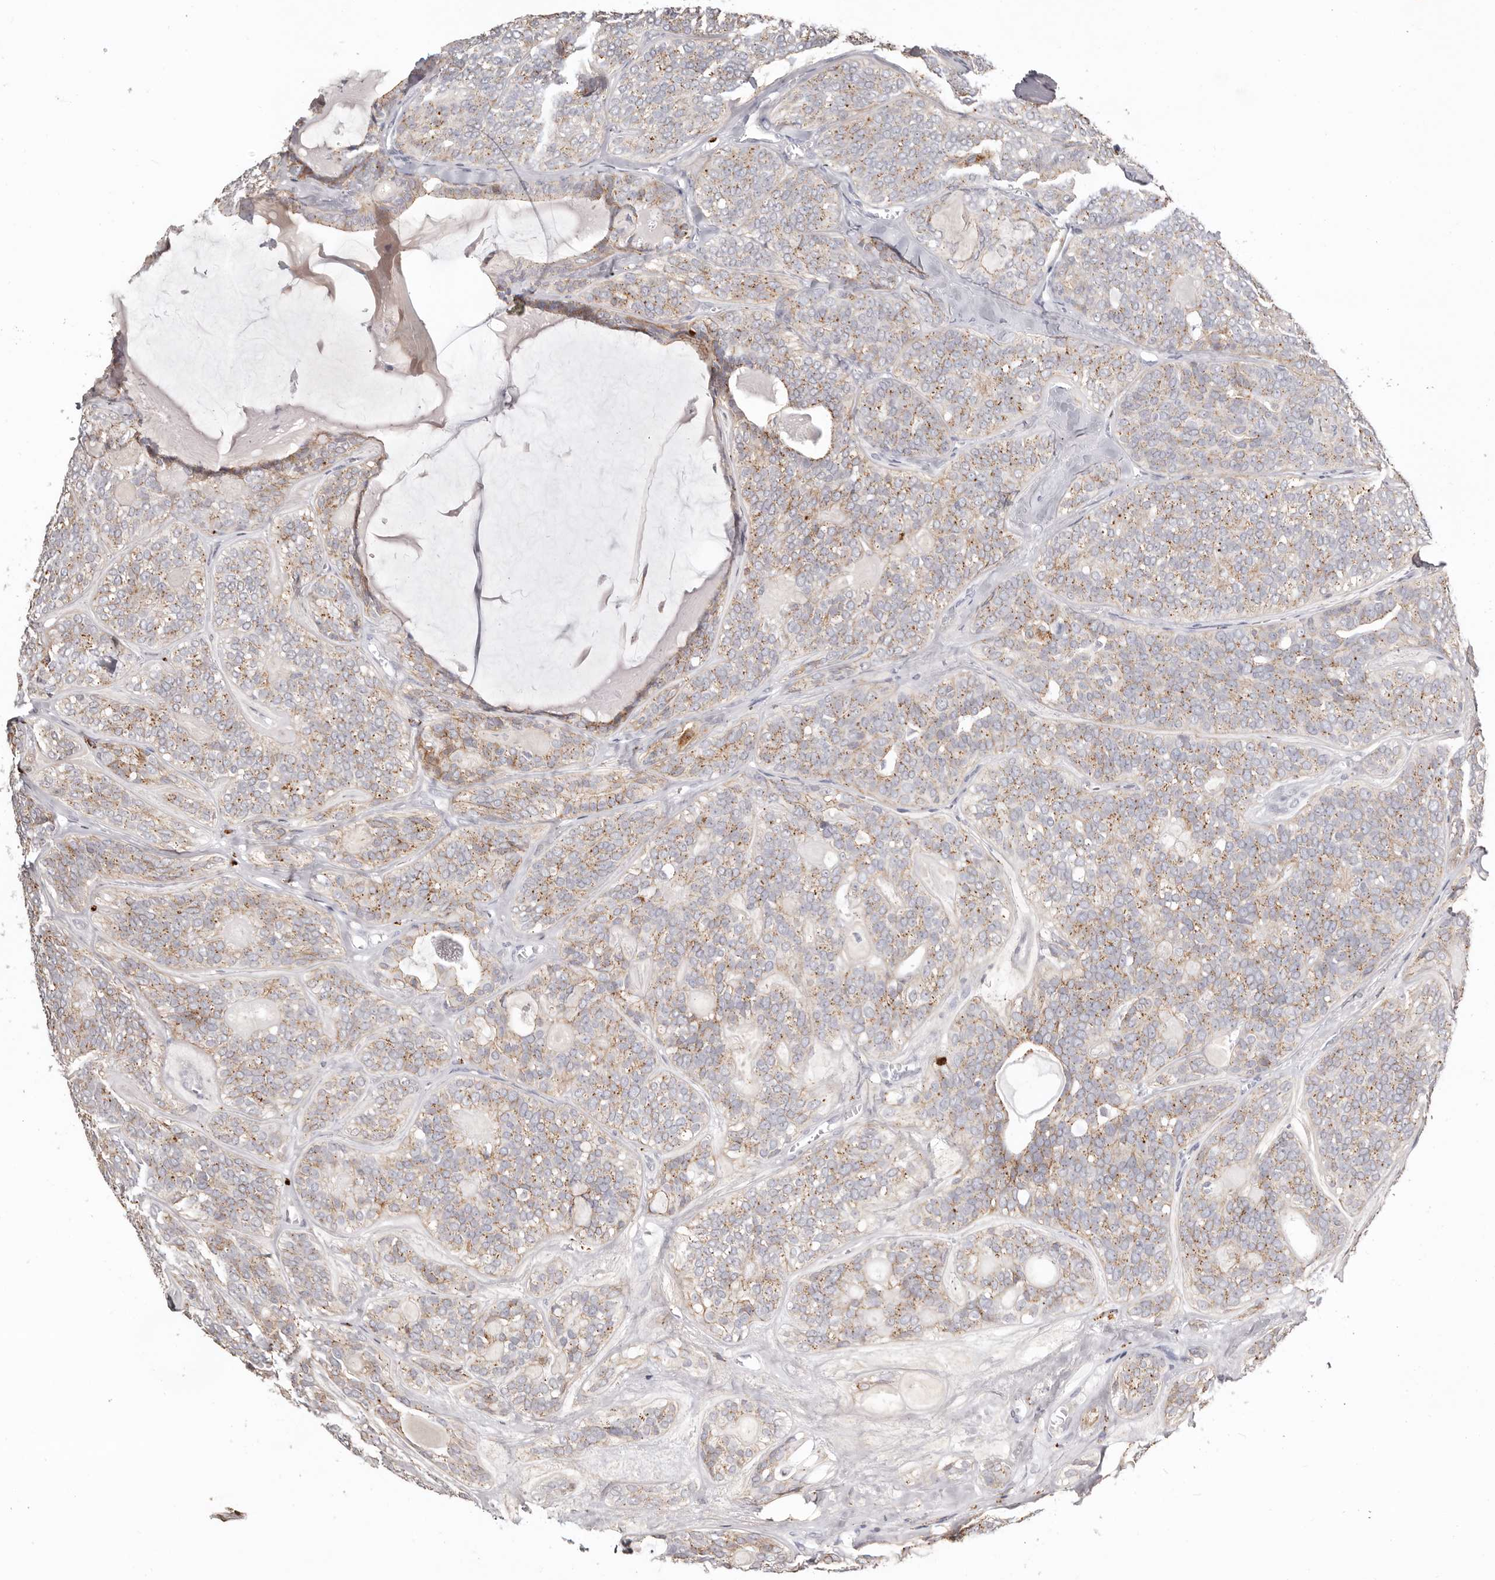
{"staining": {"intensity": "weak", "quantity": ">75%", "location": "cytoplasmic/membranous"}, "tissue": "head and neck cancer", "cell_type": "Tumor cells", "image_type": "cancer", "snomed": [{"axis": "morphology", "description": "Adenocarcinoma, NOS"}, {"axis": "topography", "description": "Head-Neck"}], "caption": "The histopathology image exhibits immunohistochemical staining of adenocarcinoma (head and neck). There is weak cytoplasmic/membranous staining is identified in about >75% of tumor cells.", "gene": "PCDHB6", "patient": {"sex": "male", "age": 66}}